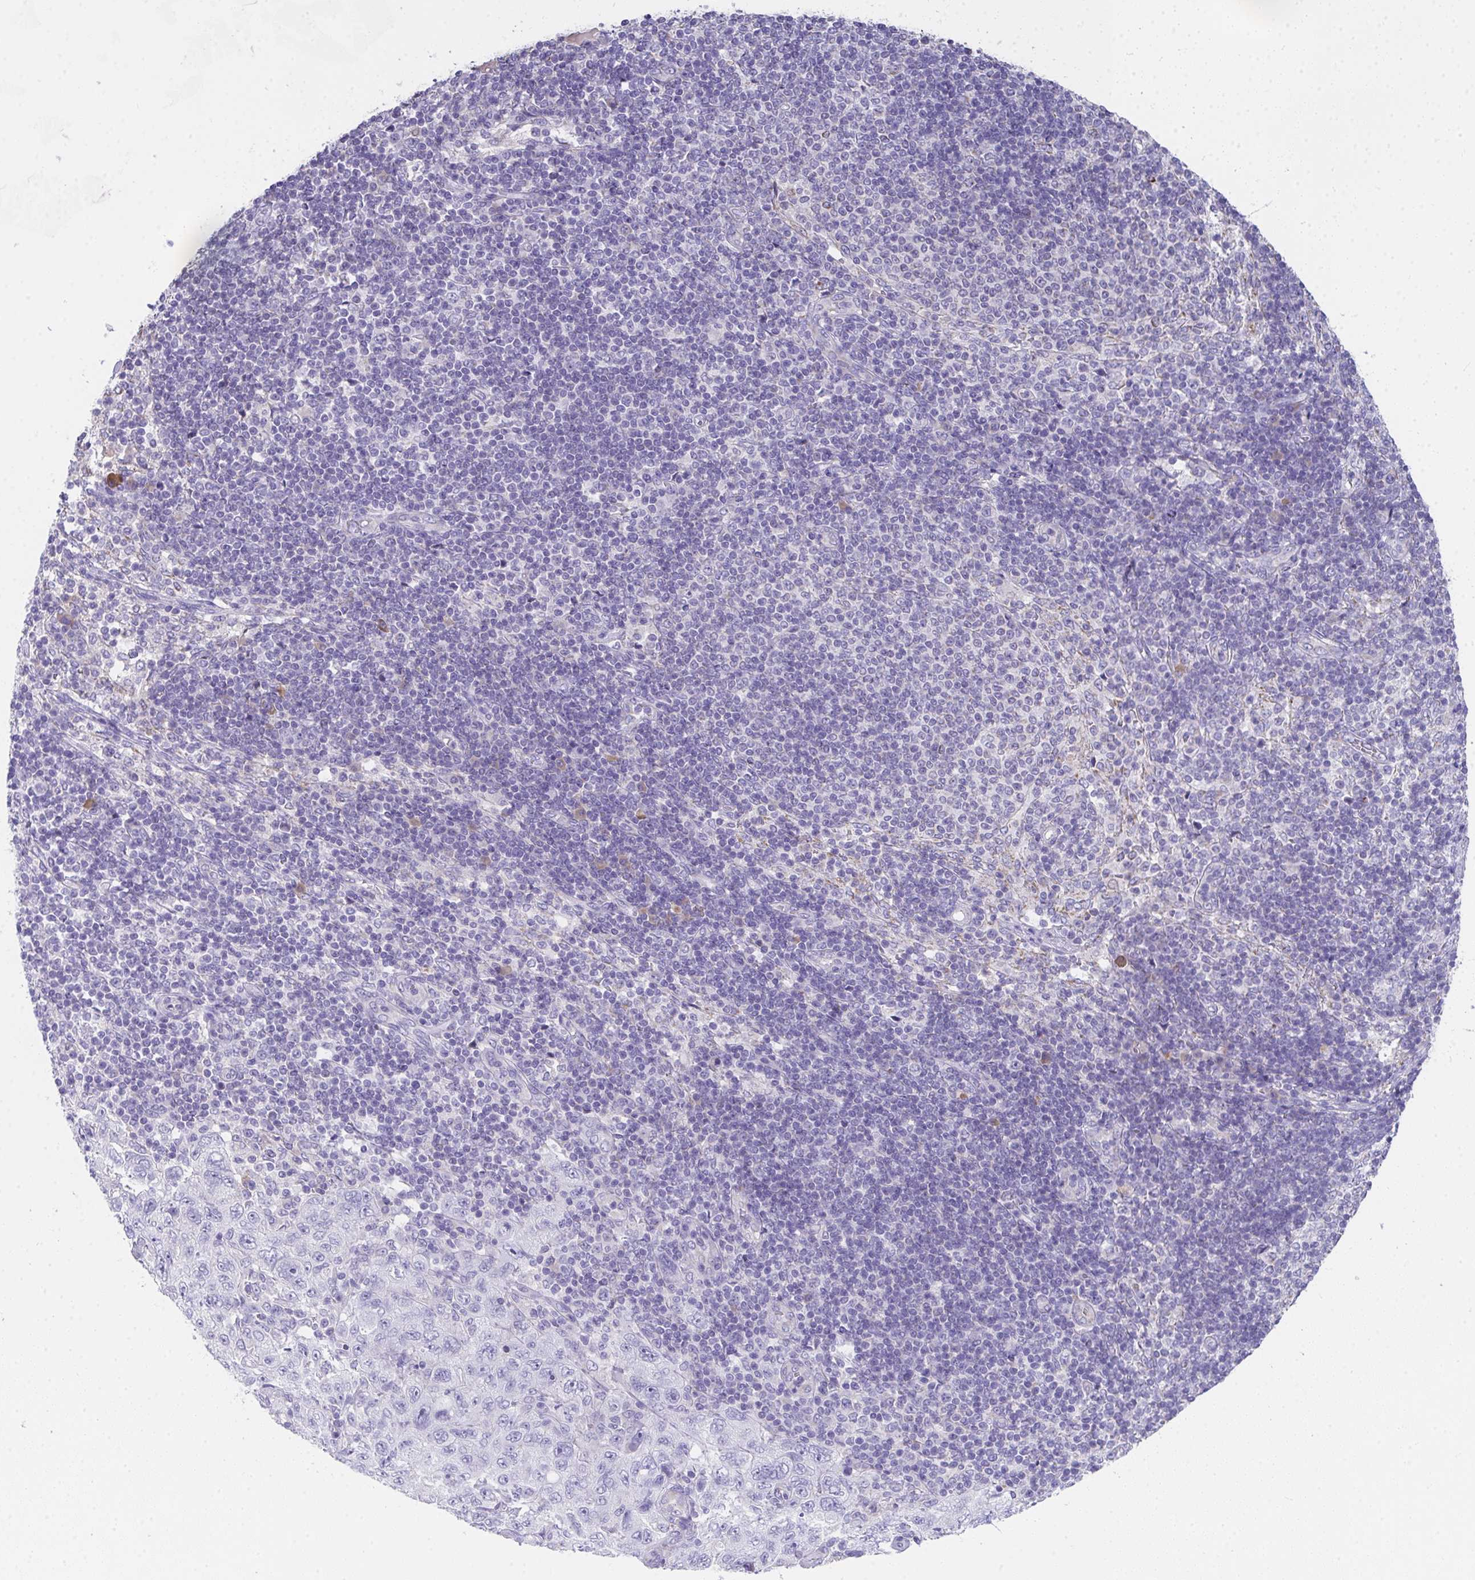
{"staining": {"intensity": "negative", "quantity": "none", "location": "none"}, "tissue": "pancreatic cancer", "cell_type": "Tumor cells", "image_type": "cancer", "snomed": [{"axis": "morphology", "description": "Adenocarcinoma, NOS"}, {"axis": "topography", "description": "Pancreas"}], "caption": "Immunohistochemistry (IHC) image of neoplastic tissue: adenocarcinoma (pancreatic) stained with DAB exhibits no significant protein positivity in tumor cells.", "gene": "COA5", "patient": {"sex": "male", "age": 68}}